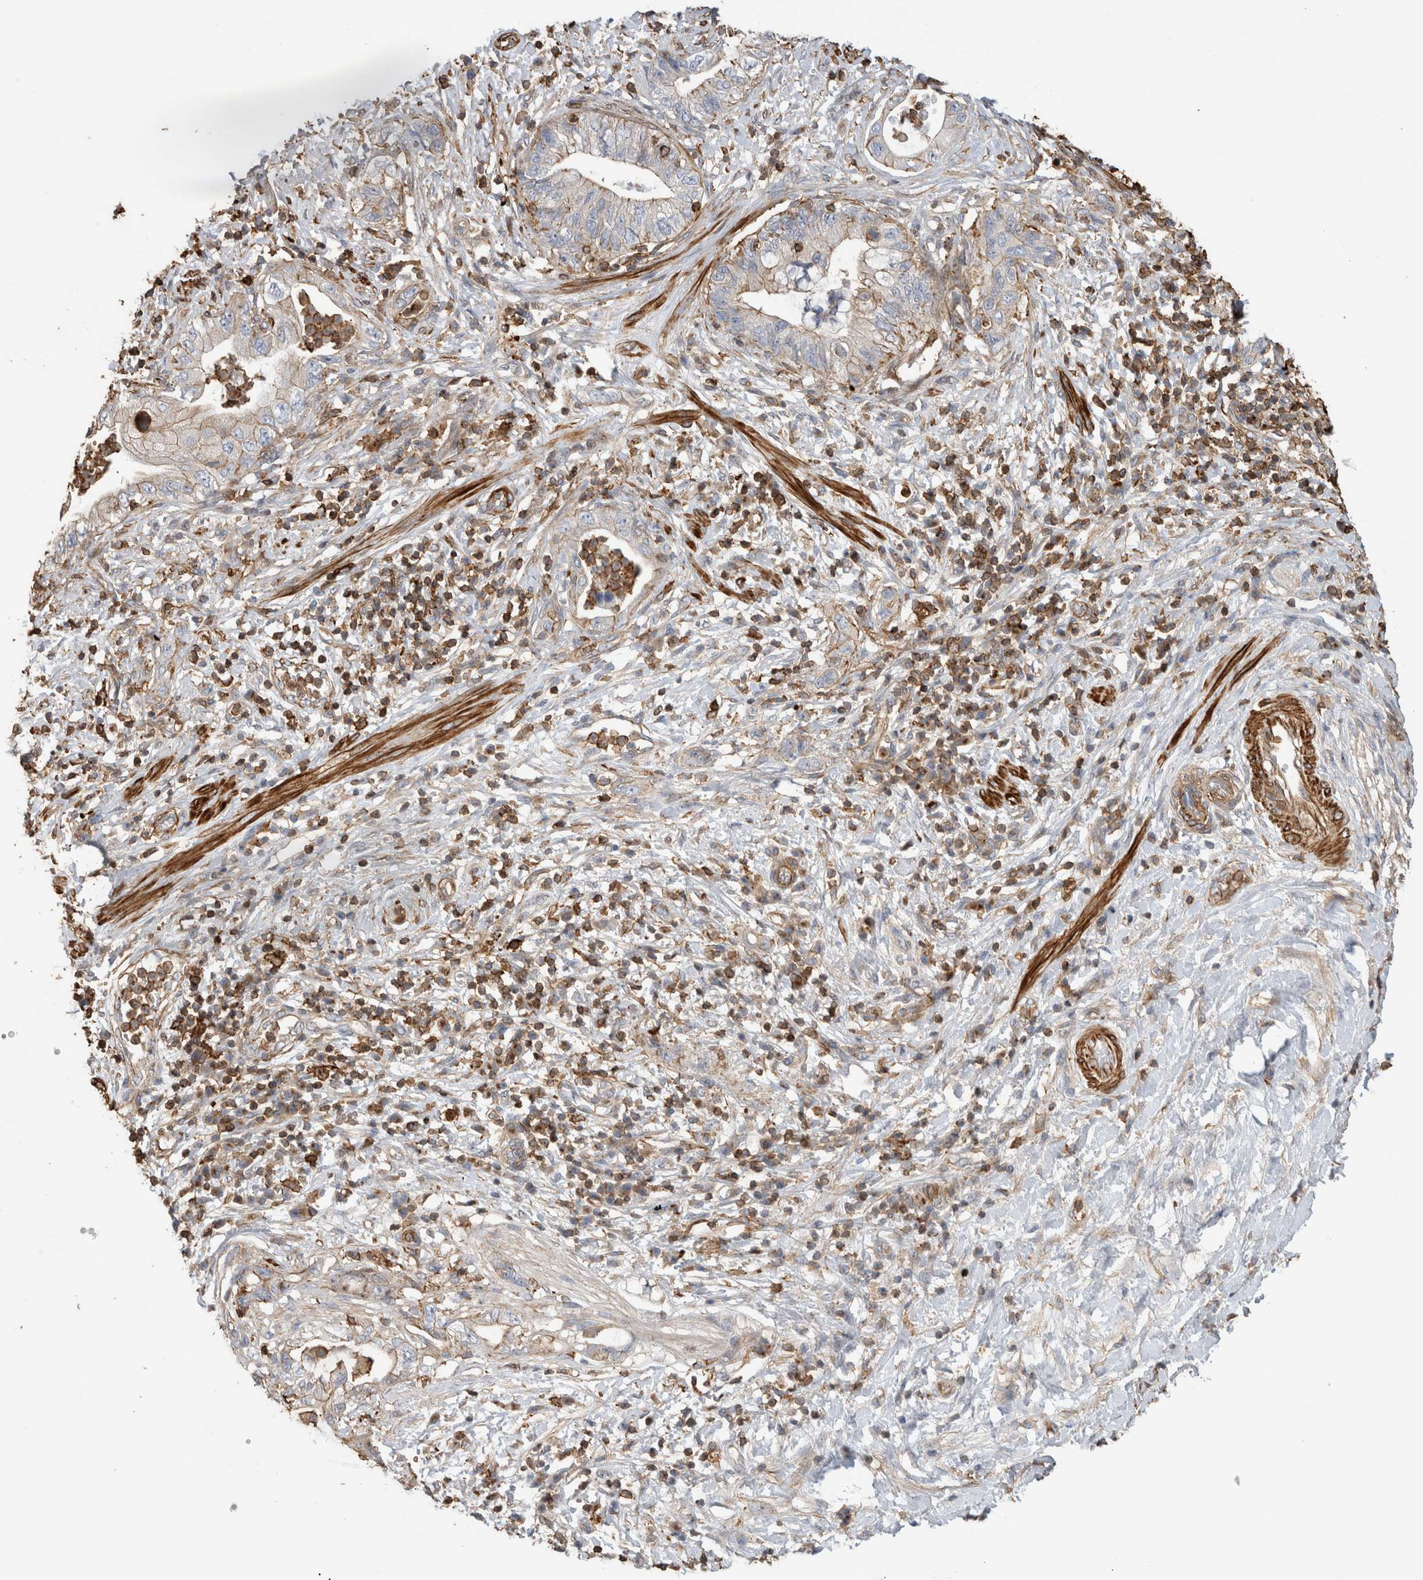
{"staining": {"intensity": "negative", "quantity": "none", "location": "none"}, "tissue": "pancreatic cancer", "cell_type": "Tumor cells", "image_type": "cancer", "snomed": [{"axis": "morphology", "description": "Adenocarcinoma, NOS"}, {"axis": "topography", "description": "Pancreas"}], "caption": "Adenocarcinoma (pancreatic) stained for a protein using immunohistochemistry reveals no positivity tumor cells.", "gene": "GPER1", "patient": {"sex": "female", "age": 73}}